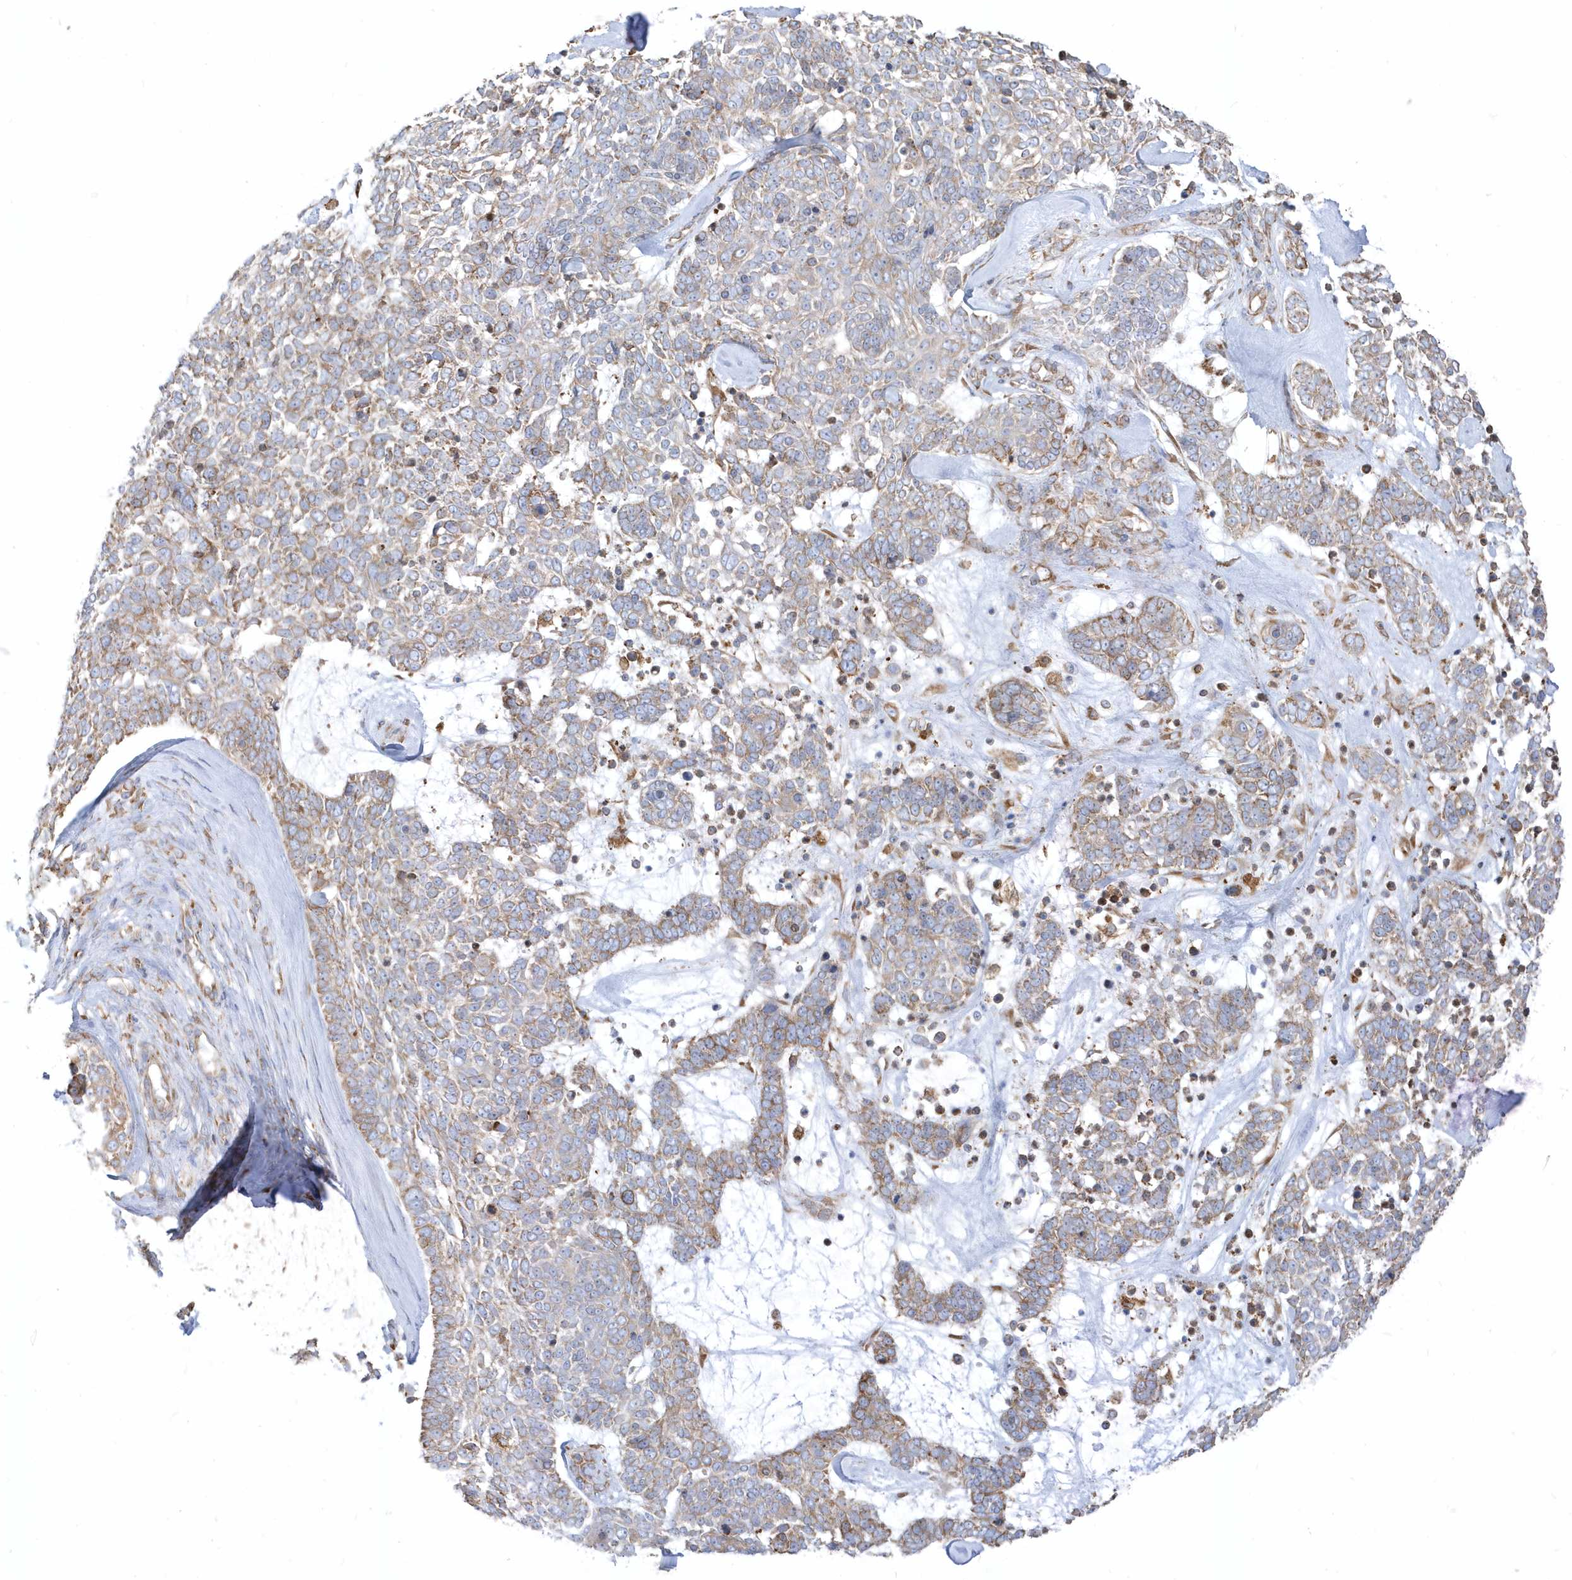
{"staining": {"intensity": "moderate", "quantity": "25%-75%", "location": "cytoplasmic/membranous"}, "tissue": "skin cancer", "cell_type": "Tumor cells", "image_type": "cancer", "snomed": [{"axis": "morphology", "description": "Basal cell carcinoma"}, {"axis": "topography", "description": "Skin"}], "caption": "A brown stain shows moderate cytoplasmic/membranous staining of a protein in human skin basal cell carcinoma tumor cells.", "gene": "PDIA6", "patient": {"sex": "female", "age": 81}}